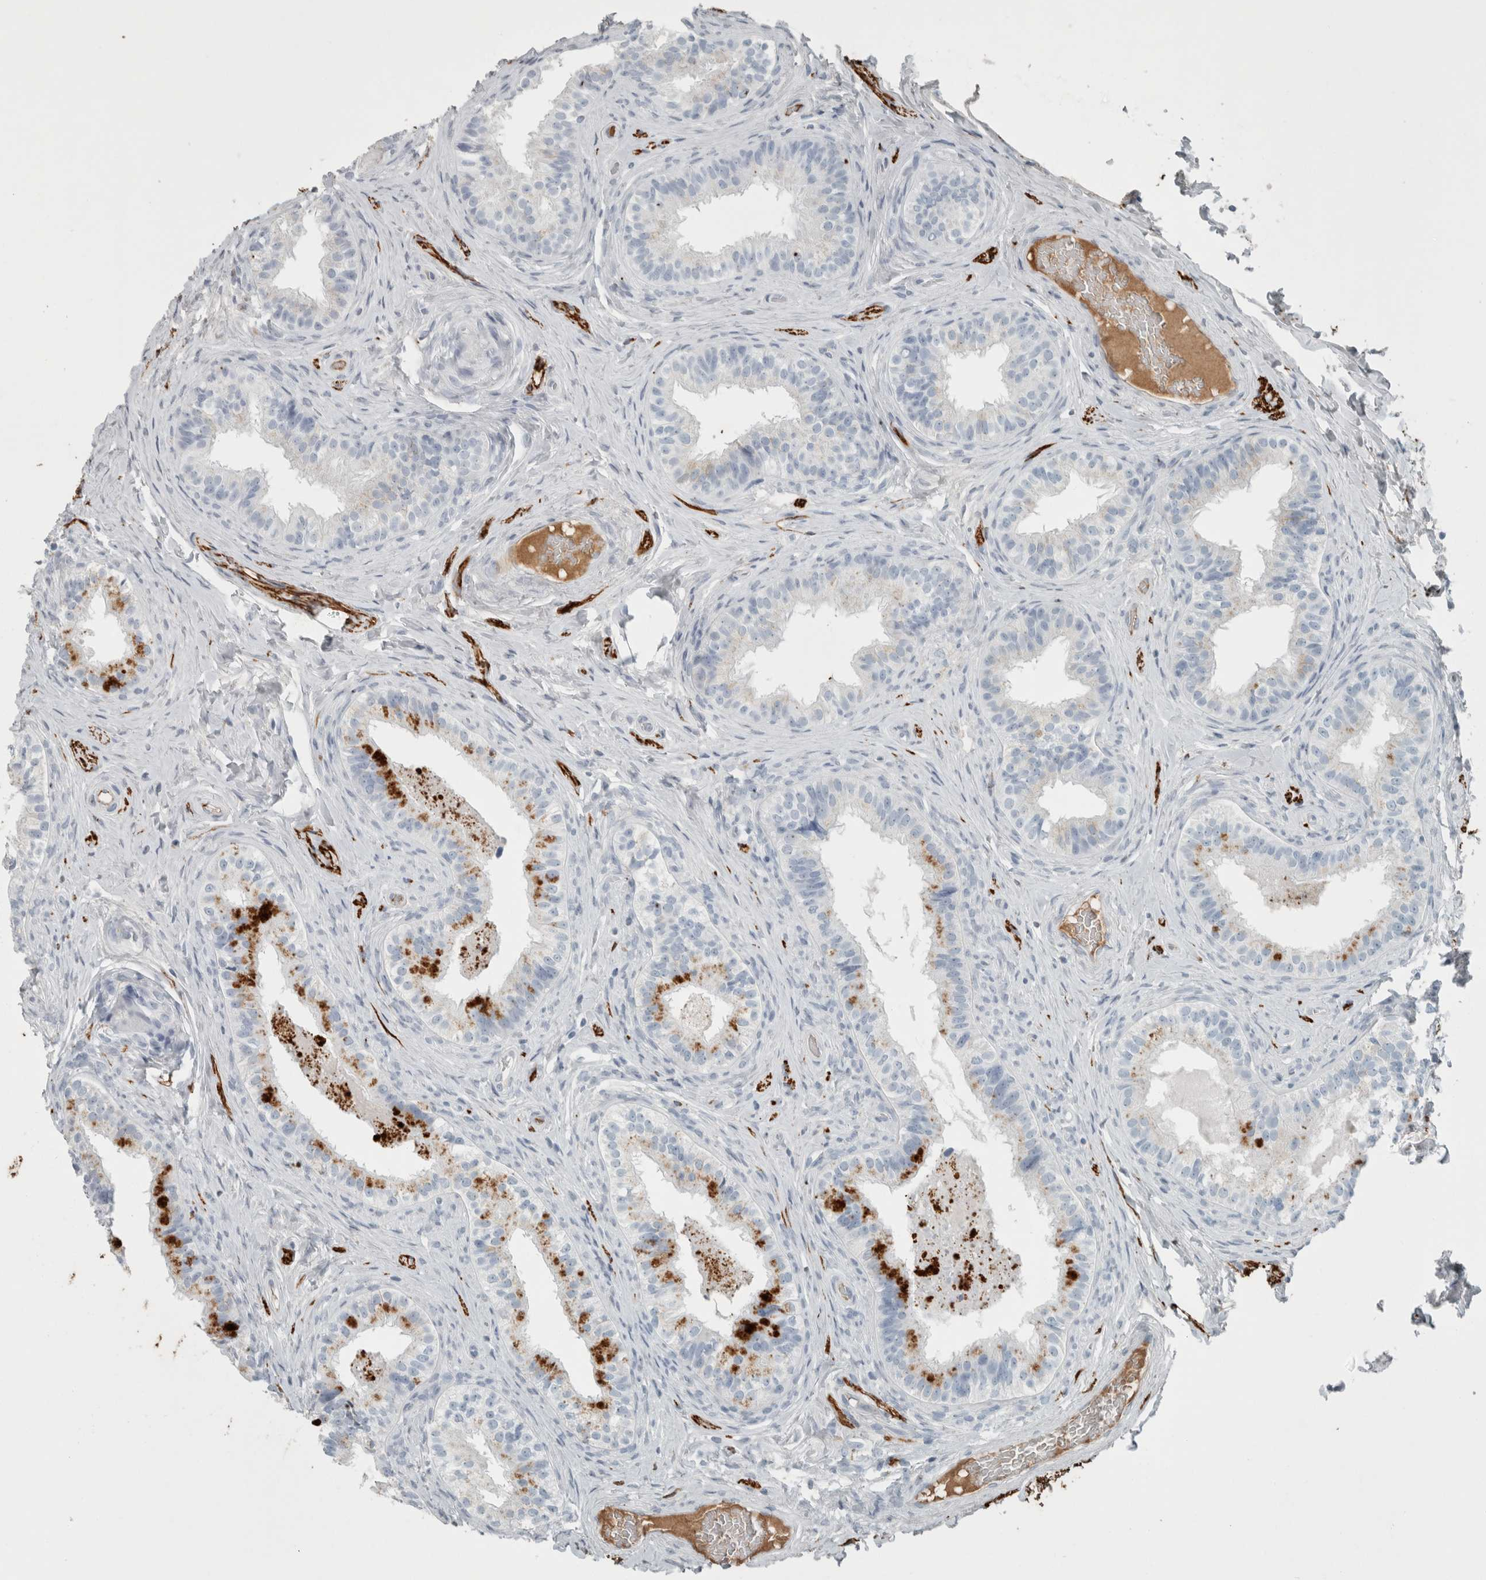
{"staining": {"intensity": "negative", "quantity": "none", "location": "none"}, "tissue": "epididymis", "cell_type": "Glandular cells", "image_type": "normal", "snomed": [{"axis": "morphology", "description": "Normal tissue, NOS"}, {"axis": "topography", "description": "Epididymis"}], "caption": "The immunohistochemistry micrograph has no significant expression in glandular cells of epididymis.", "gene": "CHL1", "patient": {"sex": "male", "age": 49}}